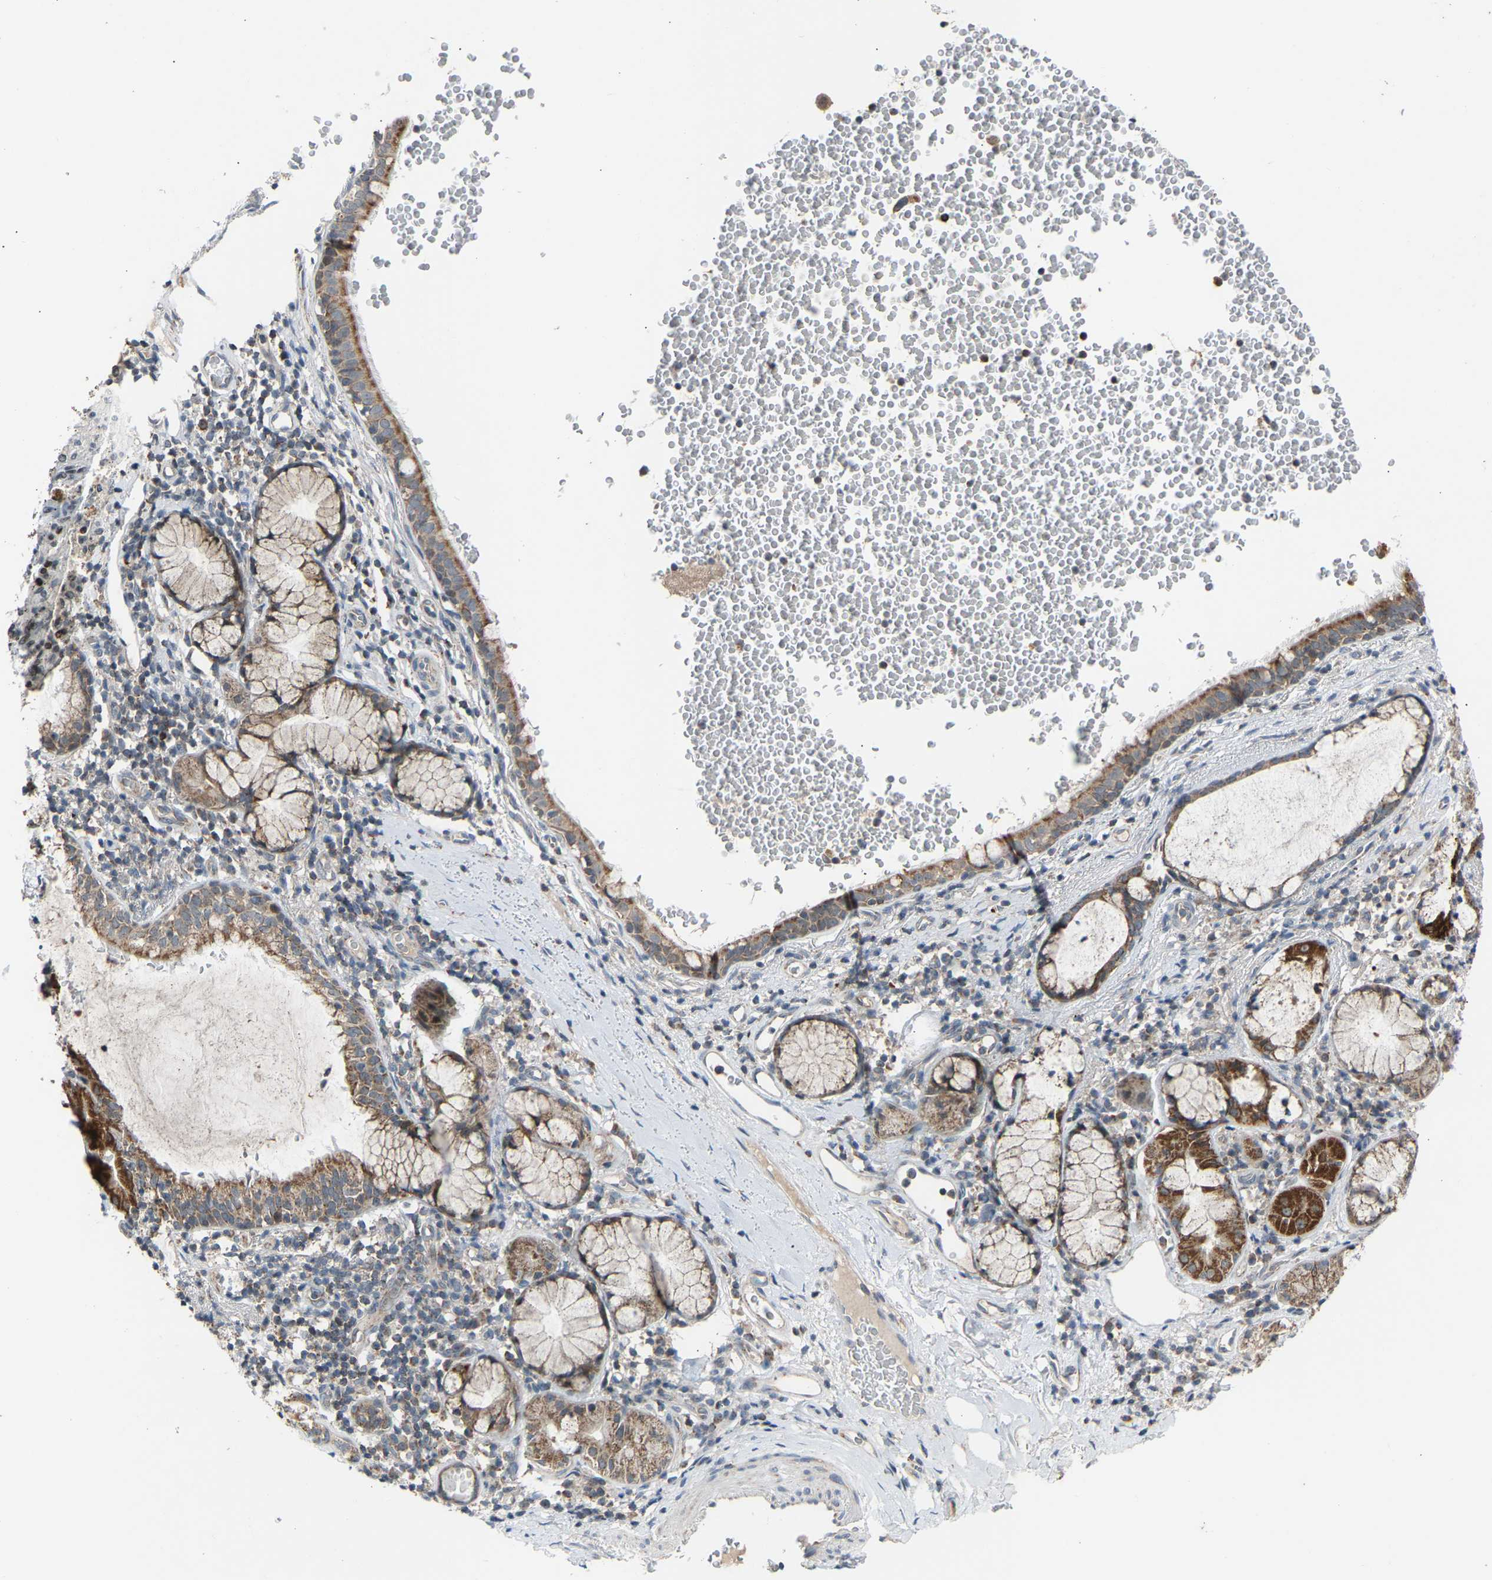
{"staining": {"intensity": "moderate", "quantity": ">75%", "location": "cytoplasmic/membranous"}, "tissue": "bronchus", "cell_type": "Respiratory epithelial cells", "image_type": "normal", "snomed": [{"axis": "morphology", "description": "Normal tissue, NOS"}, {"axis": "morphology", "description": "Inflammation, NOS"}, {"axis": "topography", "description": "Cartilage tissue"}, {"axis": "topography", "description": "Bronchus"}], "caption": "Protein staining of unremarkable bronchus demonstrates moderate cytoplasmic/membranous positivity in approximately >75% of respiratory epithelial cells. (DAB (3,3'-diaminobenzidine) IHC with brightfield microscopy, high magnification).", "gene": "SLIRP", "patient": {"sex": "male", "age": 77}}